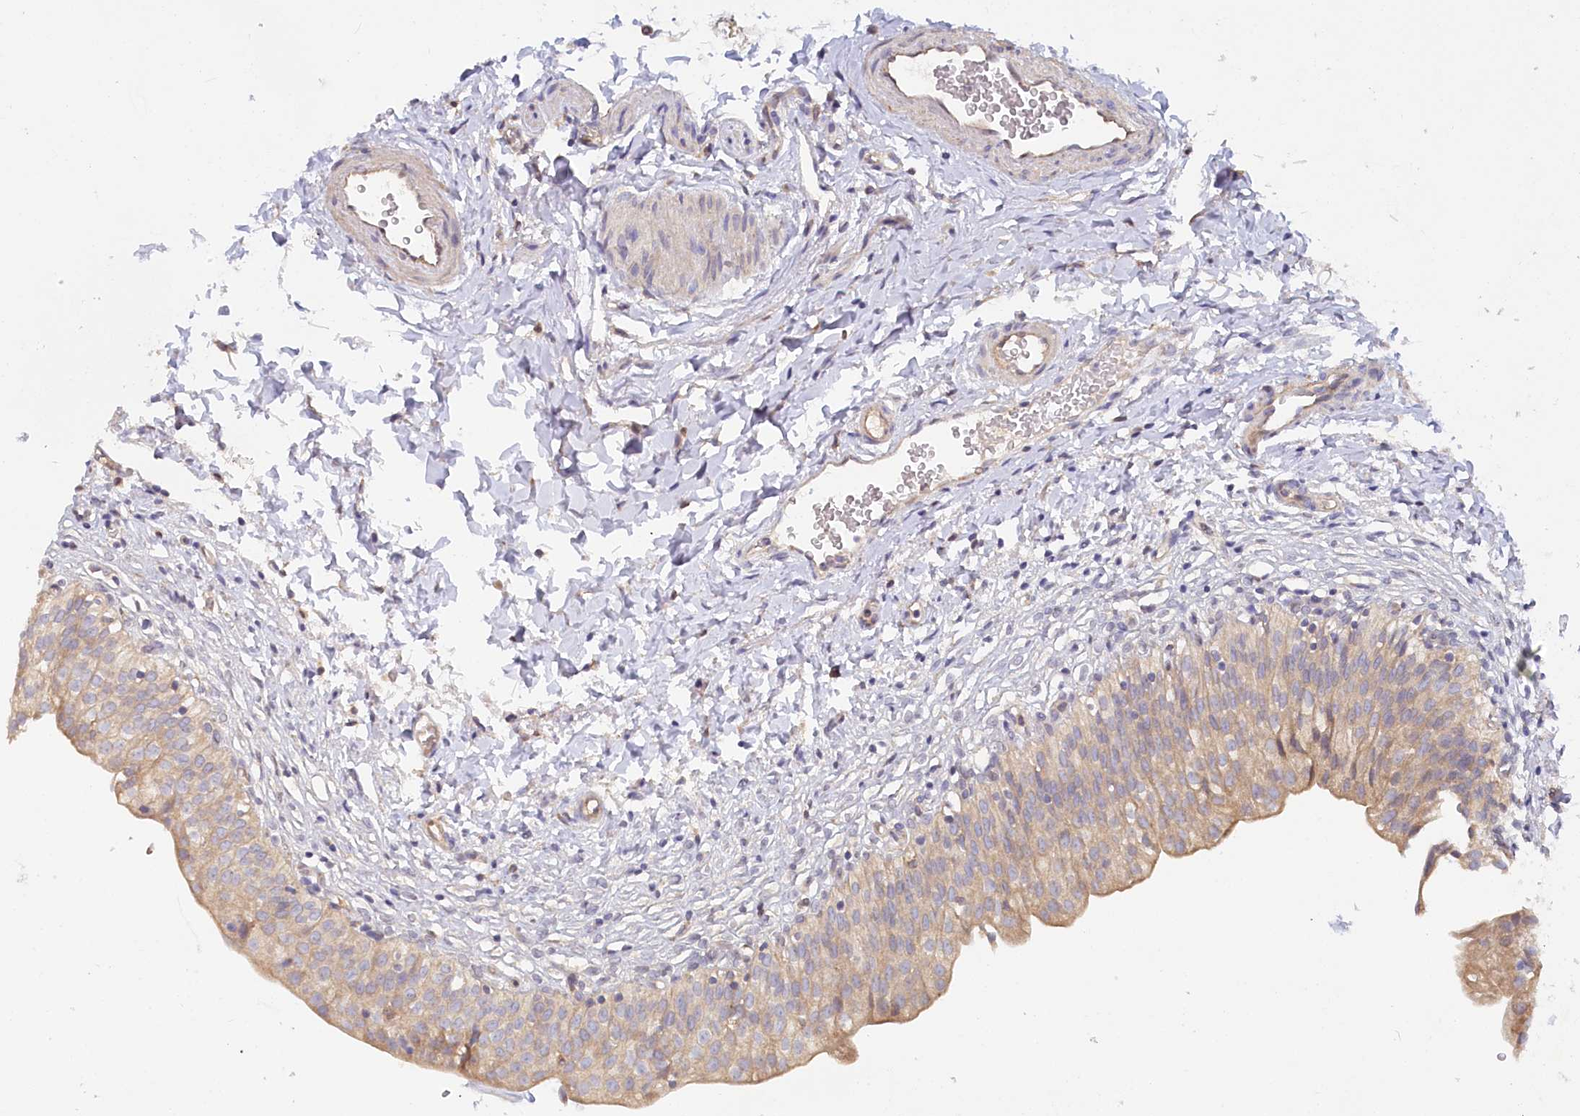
{"staining": {"intensity": "moderate", "quantity": "25%-75%", "location": "cytoplasmic/membranous"}, "tissue": "urinary bladder", "cell_type": "Urothelial cells", "image_type": "normal", "snomed": [{"axis": "morphology", "description": "Normal tissue, NOS"}, {"axis": "topography", "description": "Urinary bladder"}], "caption": "Unremarkable urinary bladder shows moderate cytoplasmic/membranous expression in approximately 25%-75% of urothelial cells.", "gene": "PAIP2", "patient": {"sex": "male", "age": 55}}